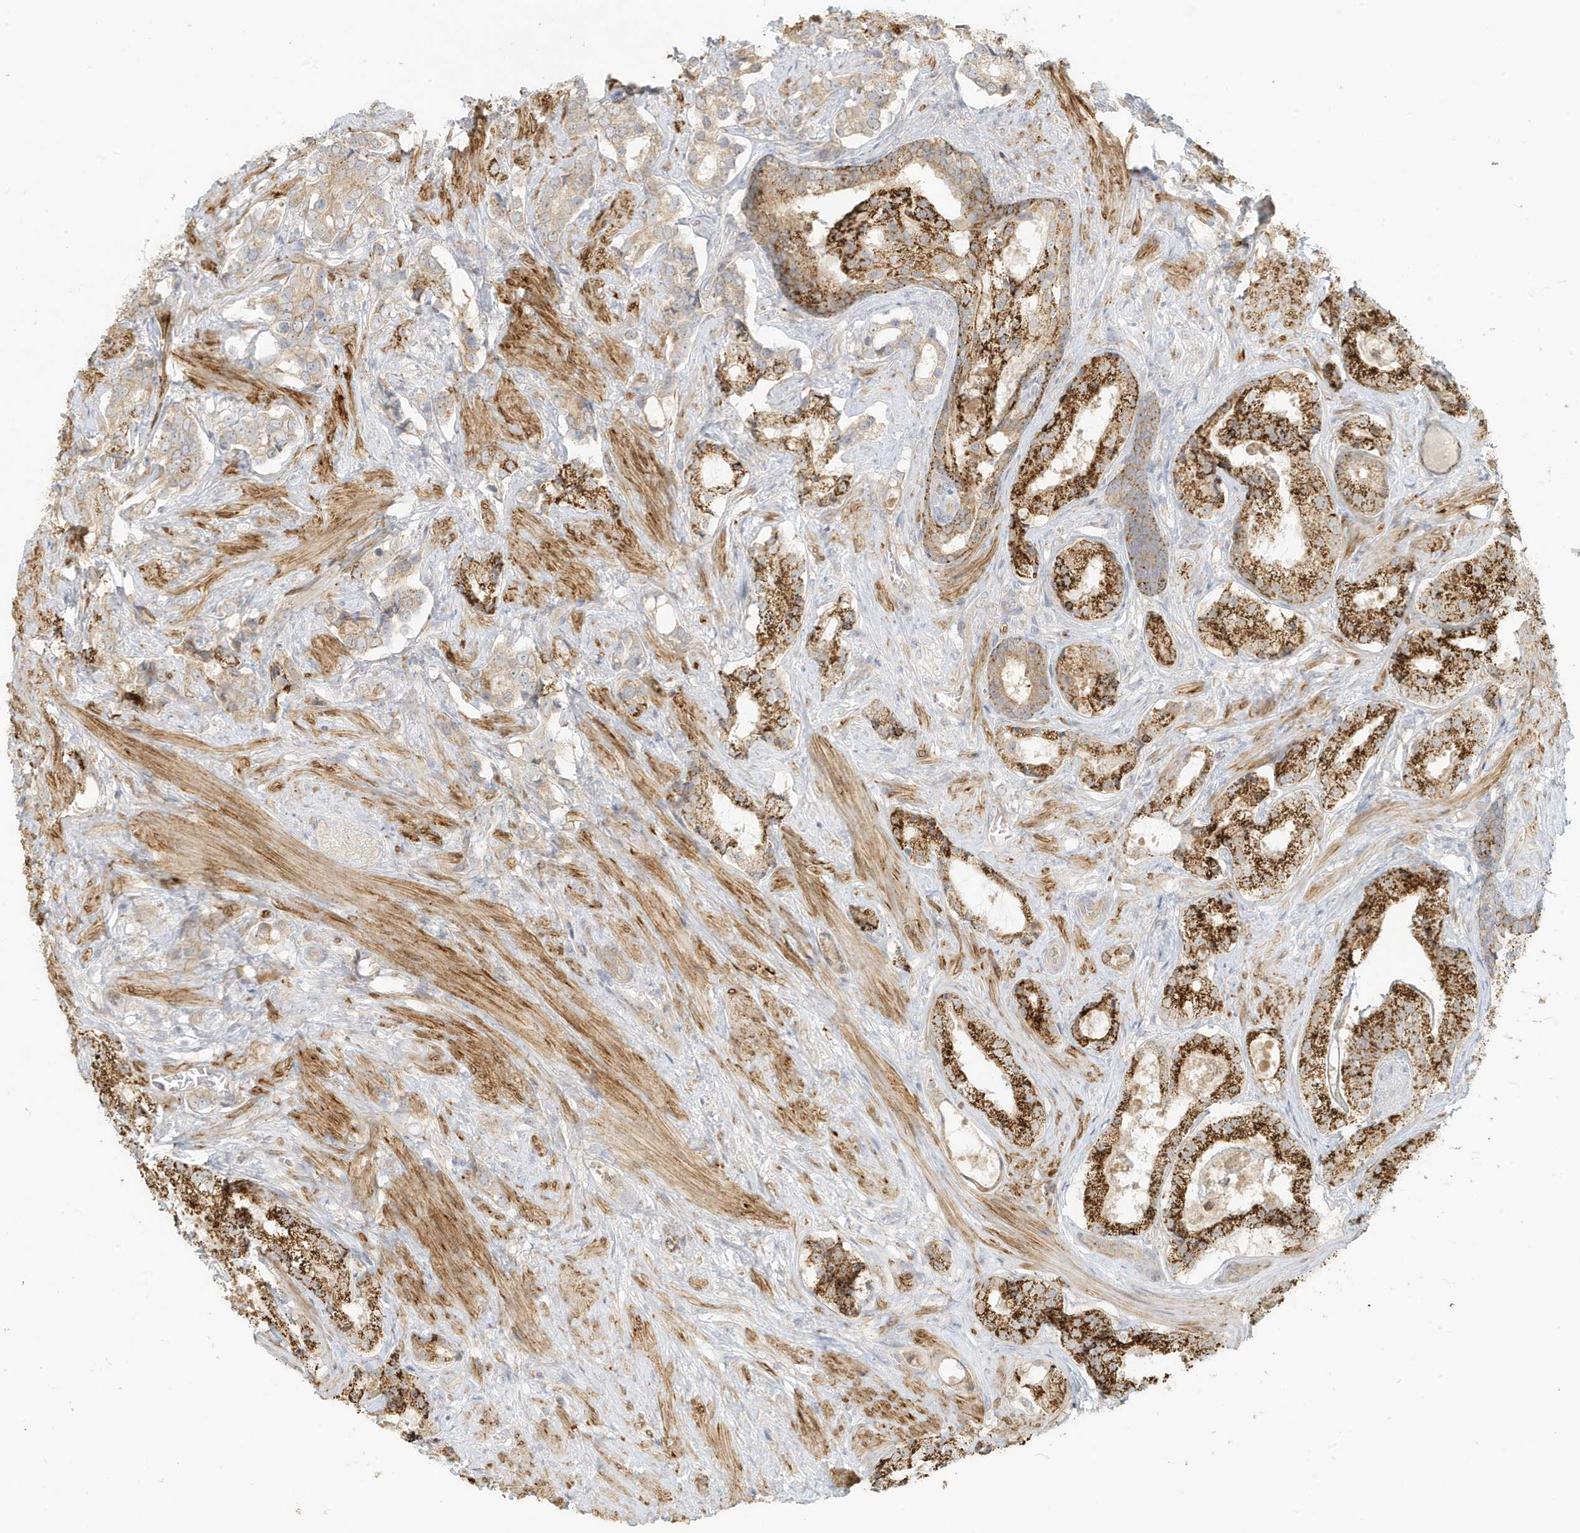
{"staining": {"intensity": "strong", "quantity": "25%-75%", "location": "cytoplasmic/membranous"}, "tissue": "prostate cancer", "cell_type": "Tumor cells", "image_type": "cancer", "snomed": [{"axis": "morphology", "description": "Adenocarcinoma, High grade"}, {"axis": "topography", "description": "Prostate"}], "caption": "Immunohistochemistry (IHC) of prostate adenocarcinoma (high-grade) reveals high levels of strong cytoplasmic/membranous staining in about 25%-75% of tumor cells.", "gene": "MCOLN1", "patient": {"sex": "male", "age": 58}}